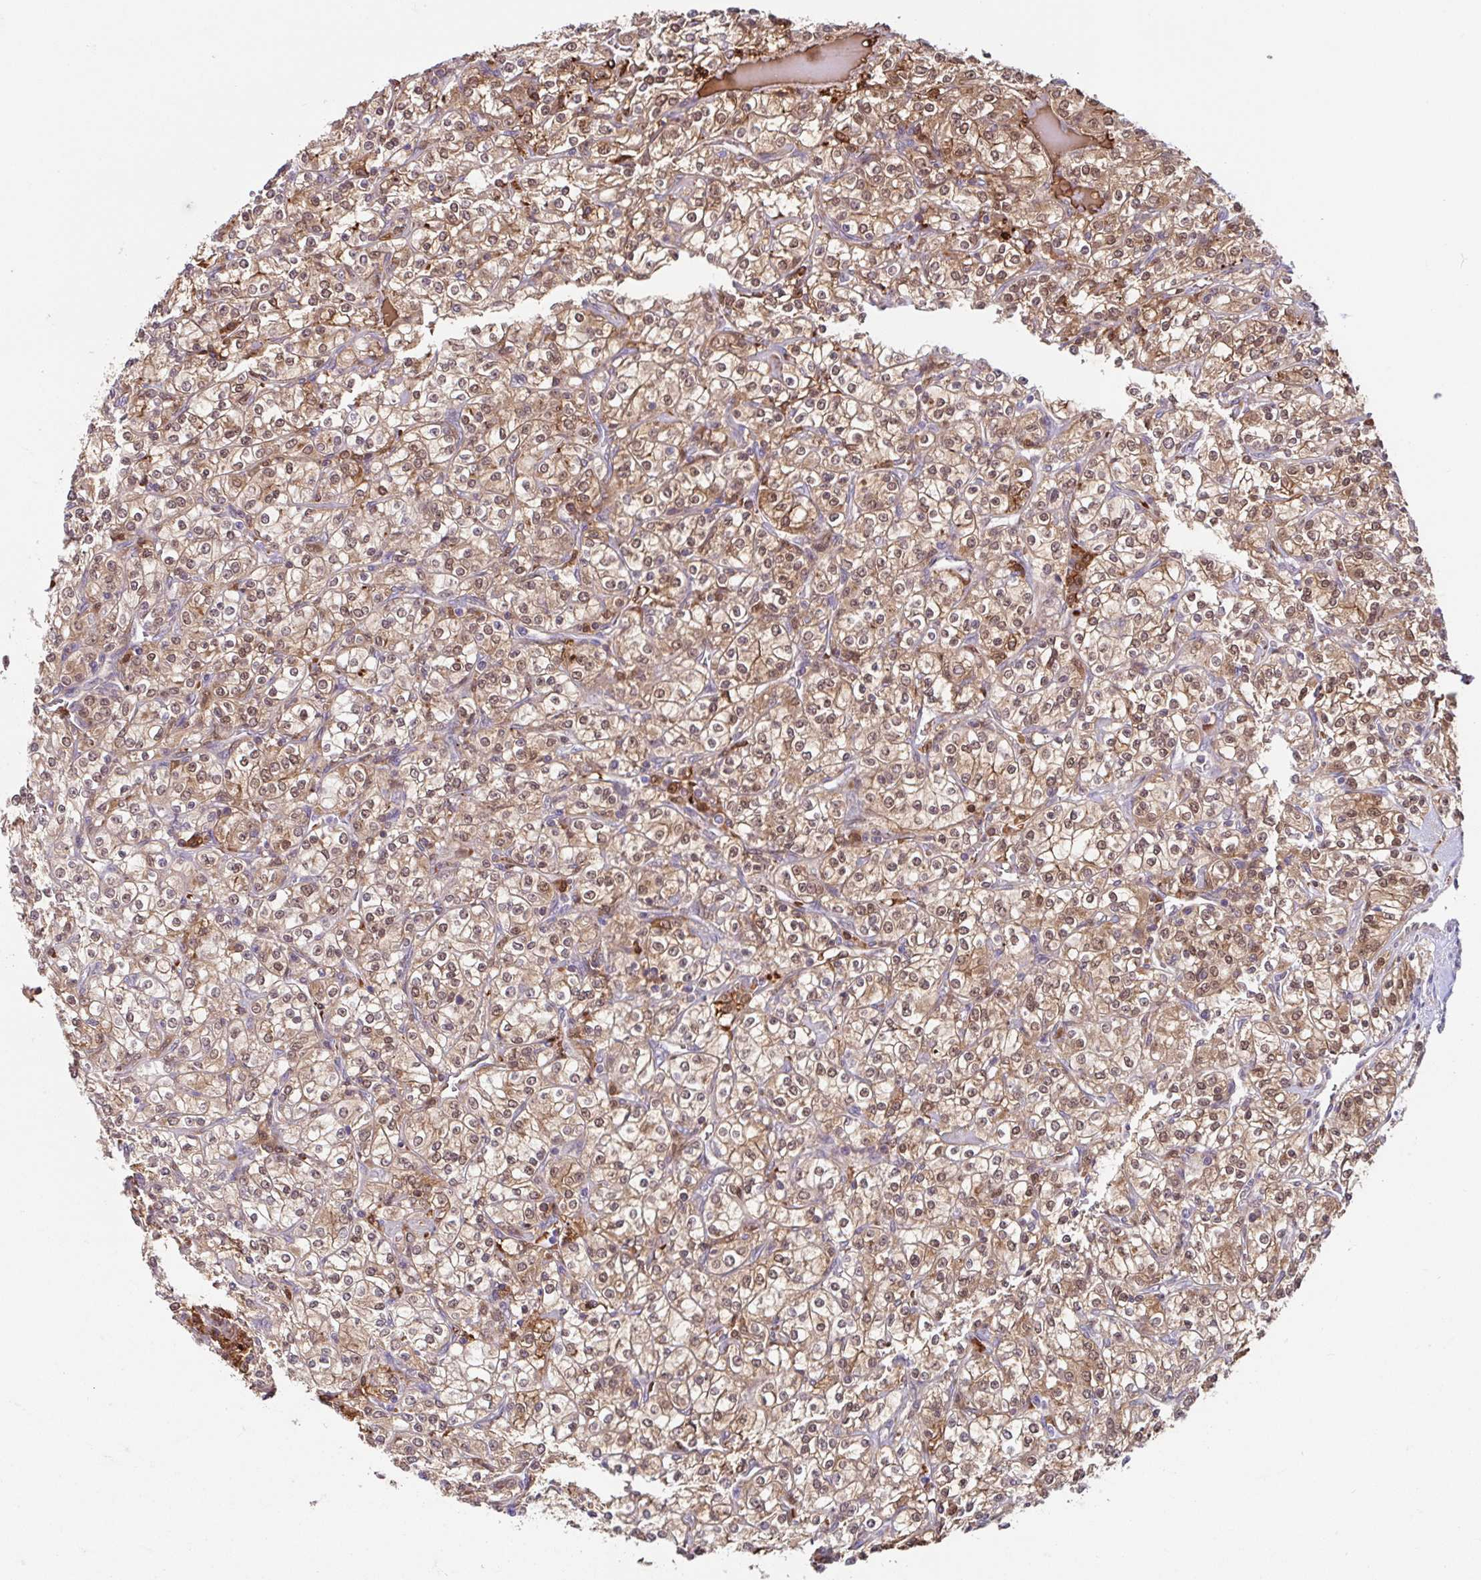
{"staining": {"intensity": "moderate", "quantity": ">75%", "location": "cytoplasmic/membranous,nuclear"}, "tissue": "renal cancer", "cell_type": "Tumor cells", "image_type": "cancer", "snomed": [{"axis": "morphology", "description": "Adenocarcinoma, NOS"}, {"axis": "topography", "description": "Kidney"}], "caption": "About >75% of tumor cells in human renal adenocarcinoma exhibit moderate cytoplasmic/membranous and nuclear protein positivity as visualized by brown immunohistochemical staining.", "gene": "BLVRA", "patient": {"sex": "male", "age": 77}}